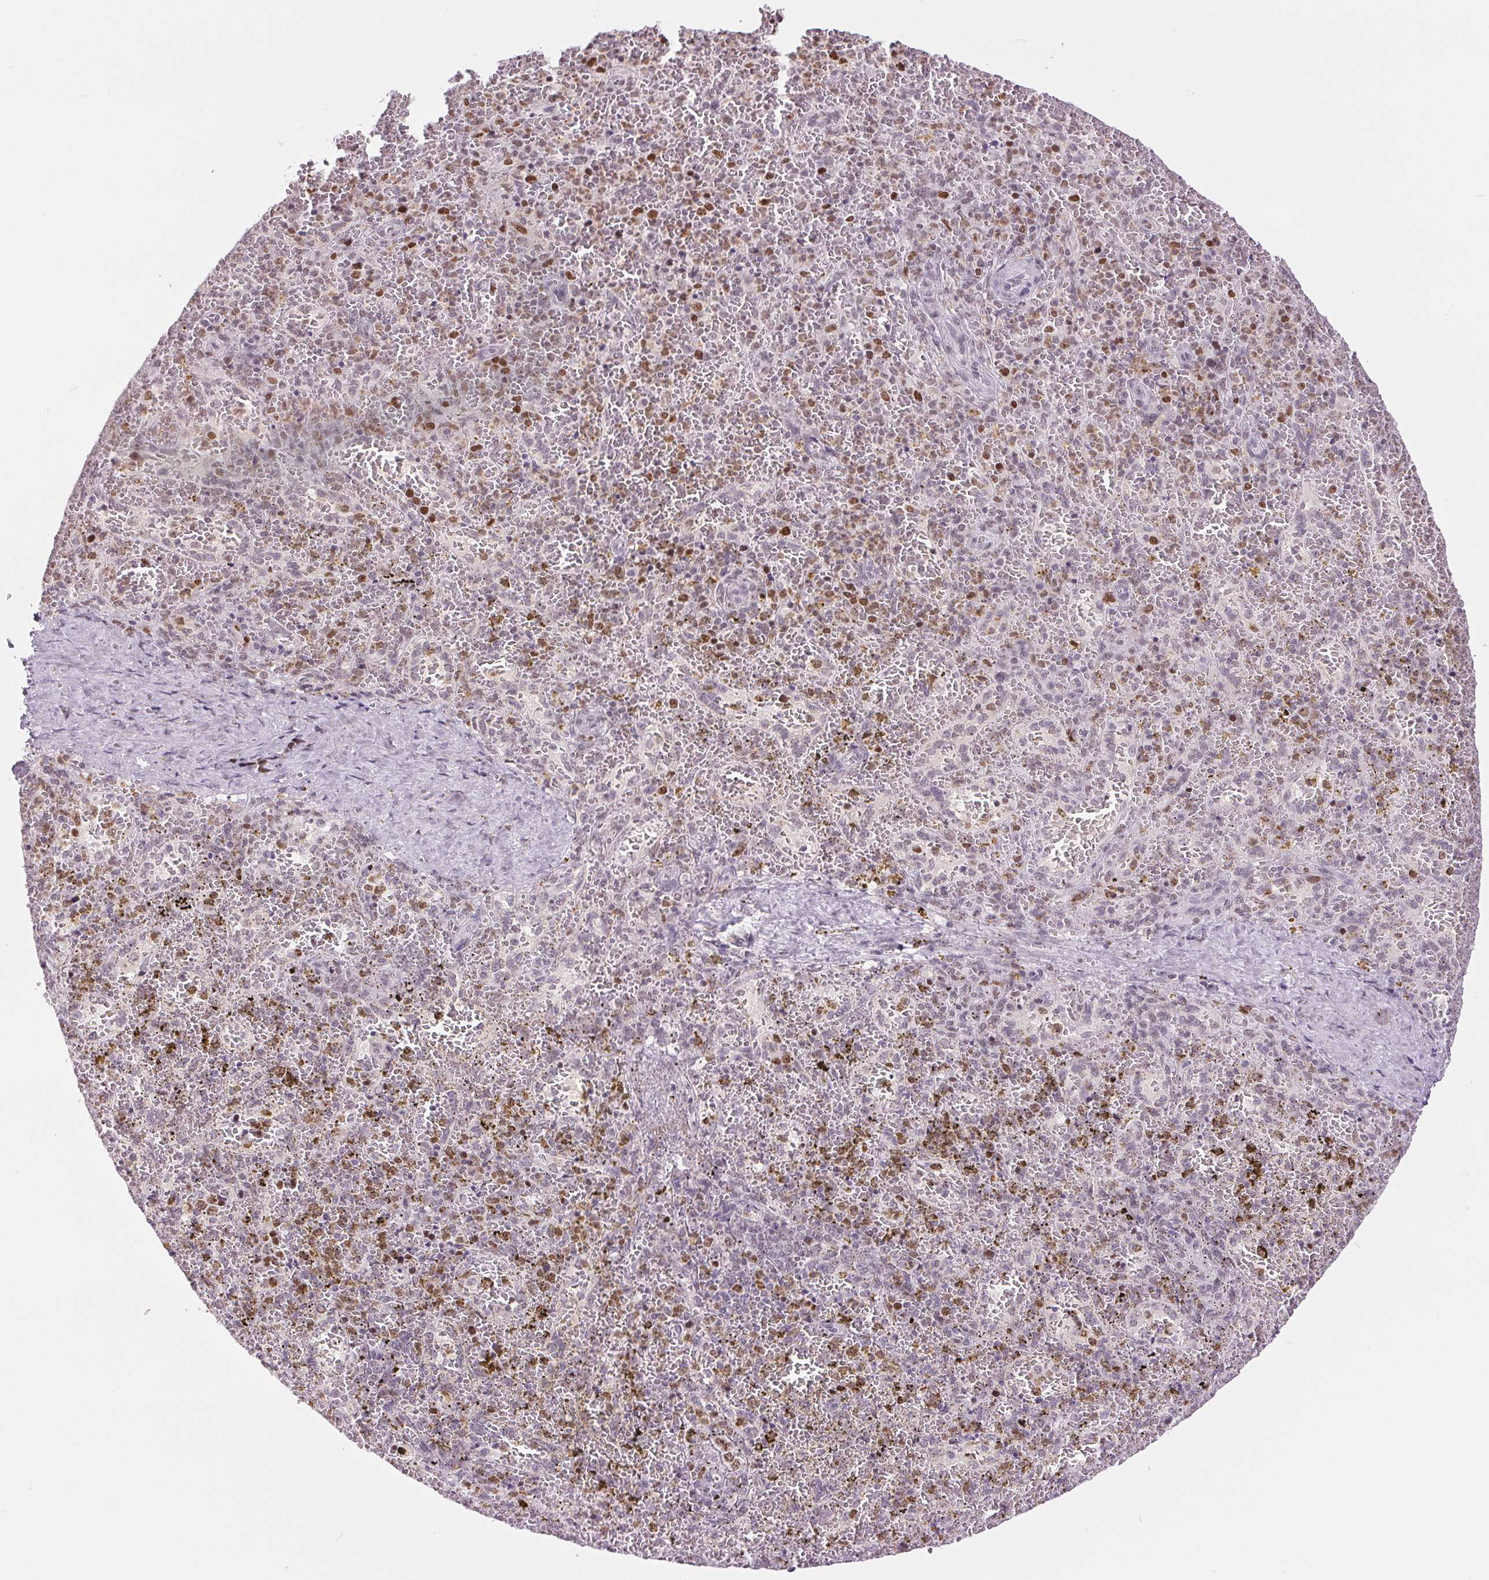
{"staining": {"intensity": "weak", "quantity": "<25%", "location": "cytoplasmic/membranous"}, "tissue": "spleen", "cell_type": "Cells in red pulp", "image_type": "normal", "snomed": [{"axis": "morphology", "description": "Normal tissue, NOS"}, {"axis": "topography", "description": "Spleen"}], "caption": "Immunohistochemical staining of unremarkable human spleen exhibits no significant staining in cells in red pulp. Brightfield microscopy of immunohistochemistry (IHC) stained with DAB (brown) and hematoxylin (blue), captured at high magnification.", "gene": "SMIM6", "patient": {"sex": "female", "age": 50}}